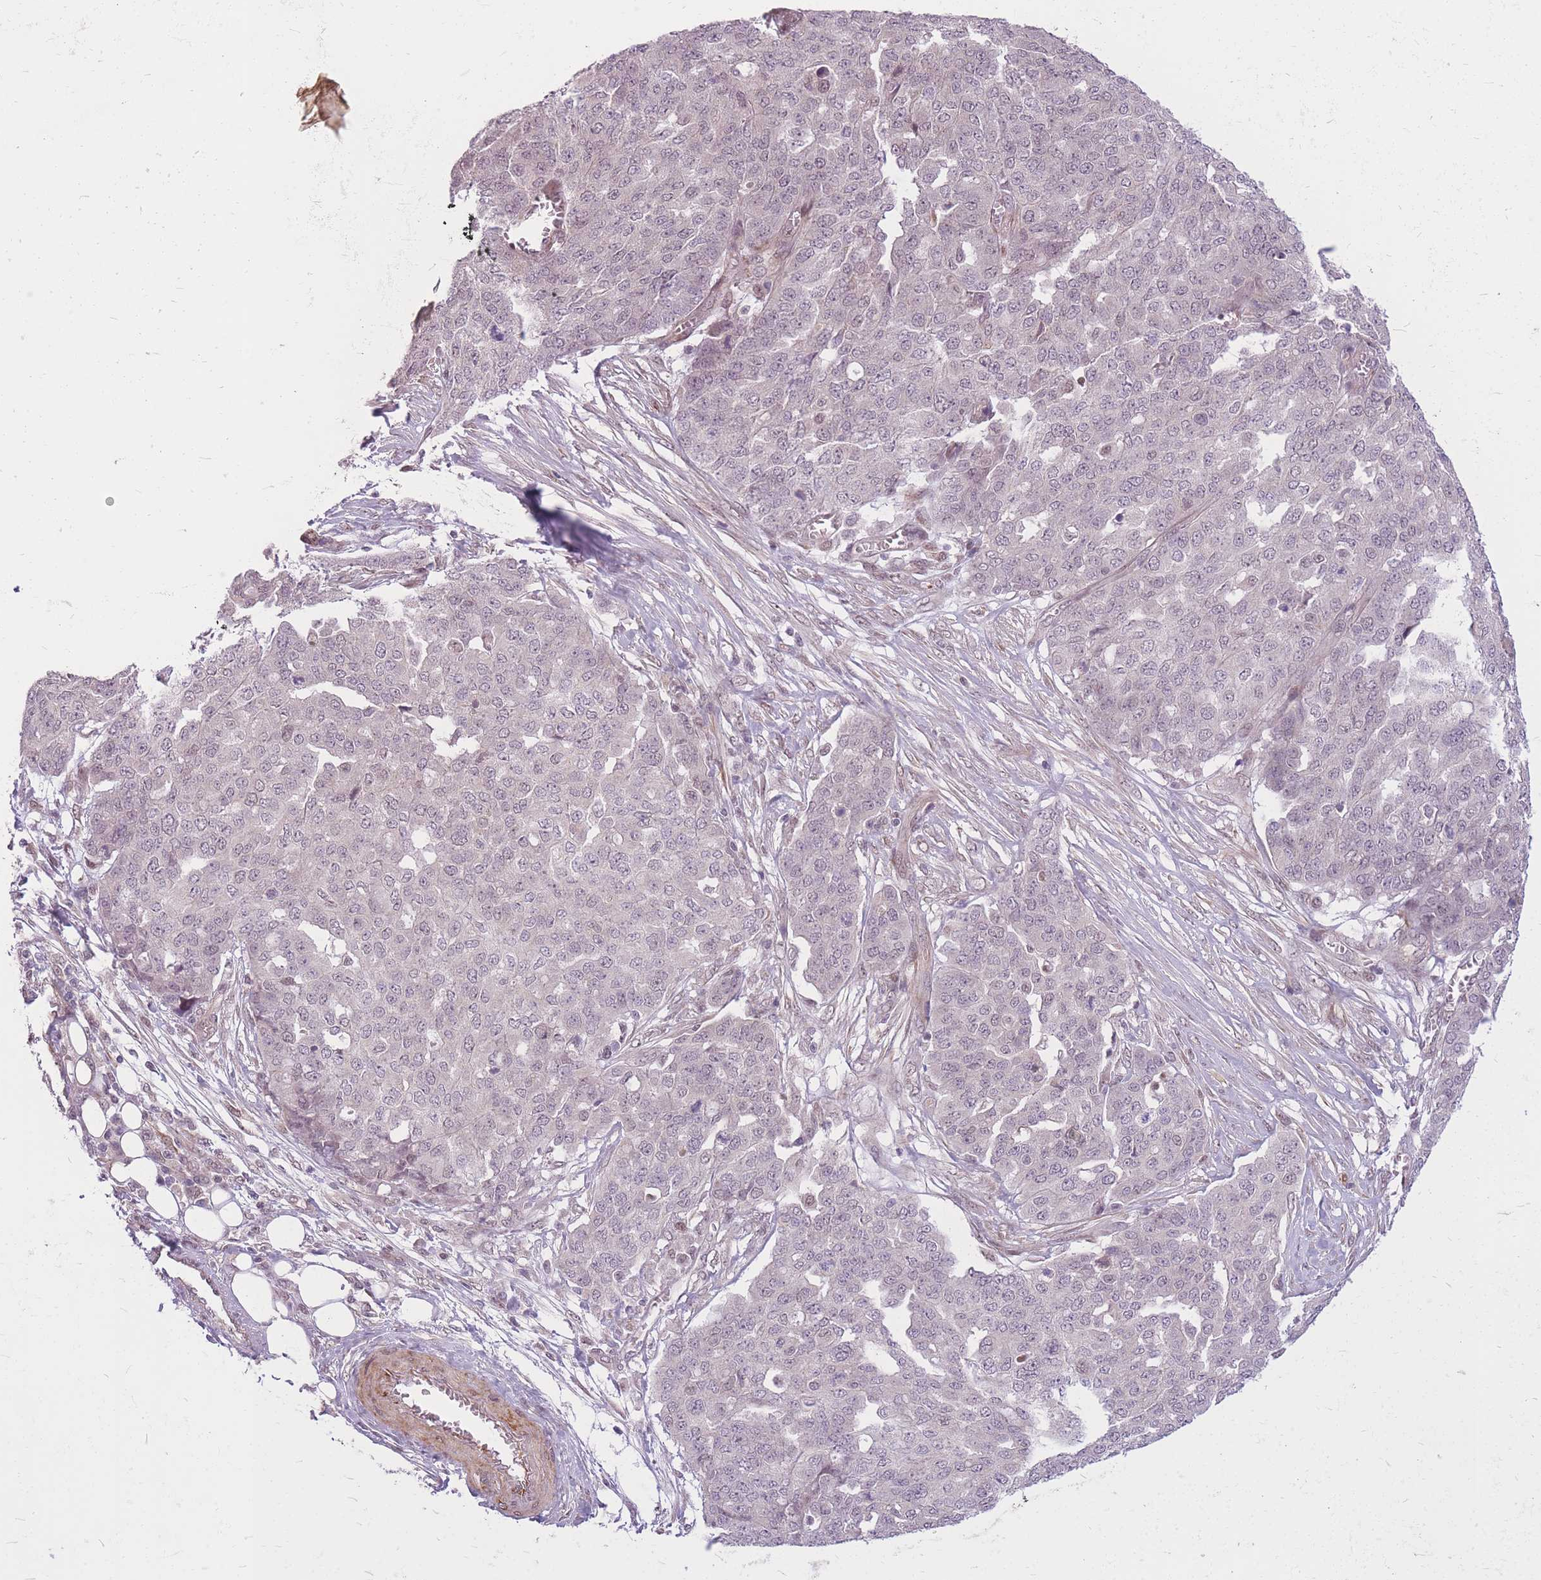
{"staining": {"intensity": "negative", "quantity": "none", "location": "none"}, "tissue": "ovarian cancer", "cell_type": "Tumor cells", "image_type": "cancer", "snomed": [{"axis": "morphology", "description": "Cystadenocarcinoma, serous, NOS"}, {"axis": "topography", "description": "Soft tissue"}, {"axis": "topography", "description": "Ovary"}], "caption": "High magnification brightfield microscopy of ovarian cancer stained with DAB (3,3'-diaminobenzidine) (brown) and counterstained with hematoxylin (blue): tumor cells show no significant positivity.", "gene": "ERCC2", "patient": {"sex": "female", "age": 57}}